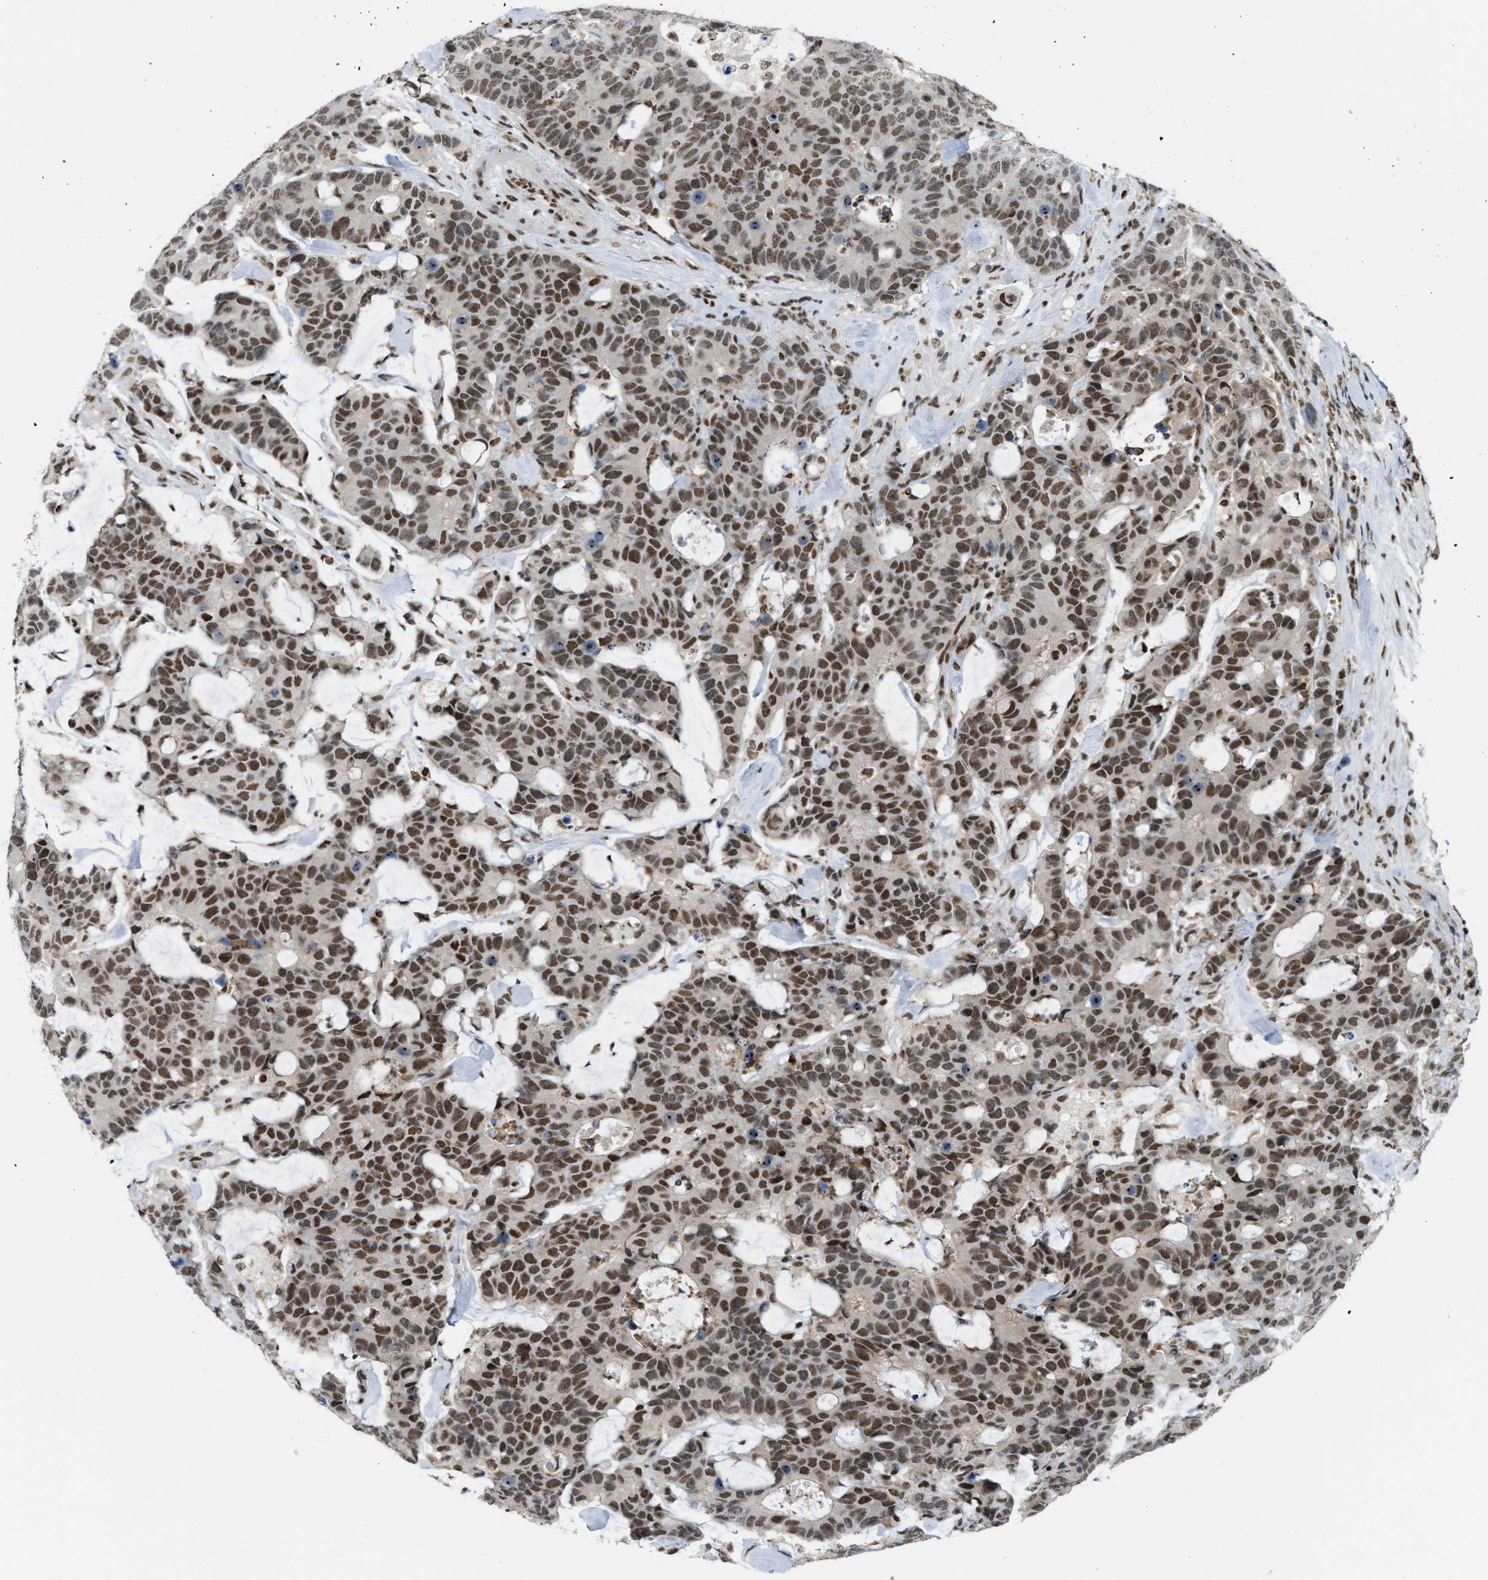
{"staining": {"intensity": "moderate", "quantity": ">75%", "location": "nuclear"}, "tissue": "colorectal cancer", "cell_type": "Tumor cells", "image_type": "cancer", "snomed": [{"axis": "morphology", "description": "Adenocarcinoma, NOS"}, {"axis": "topography", "description": "Colon"}], "caption": "Immunohistochemical staining of colorectal adenocarcinoma exhibits medium levels of moderate nuclear protein expression in about >75% of tumor cells. The staining was performed using DAB, with brown indicating positive protein expression. Nuclei are stained blue with hematoxylin.", "gene": "NUMA1", "patient": {"sex": "female", "age": 86}}